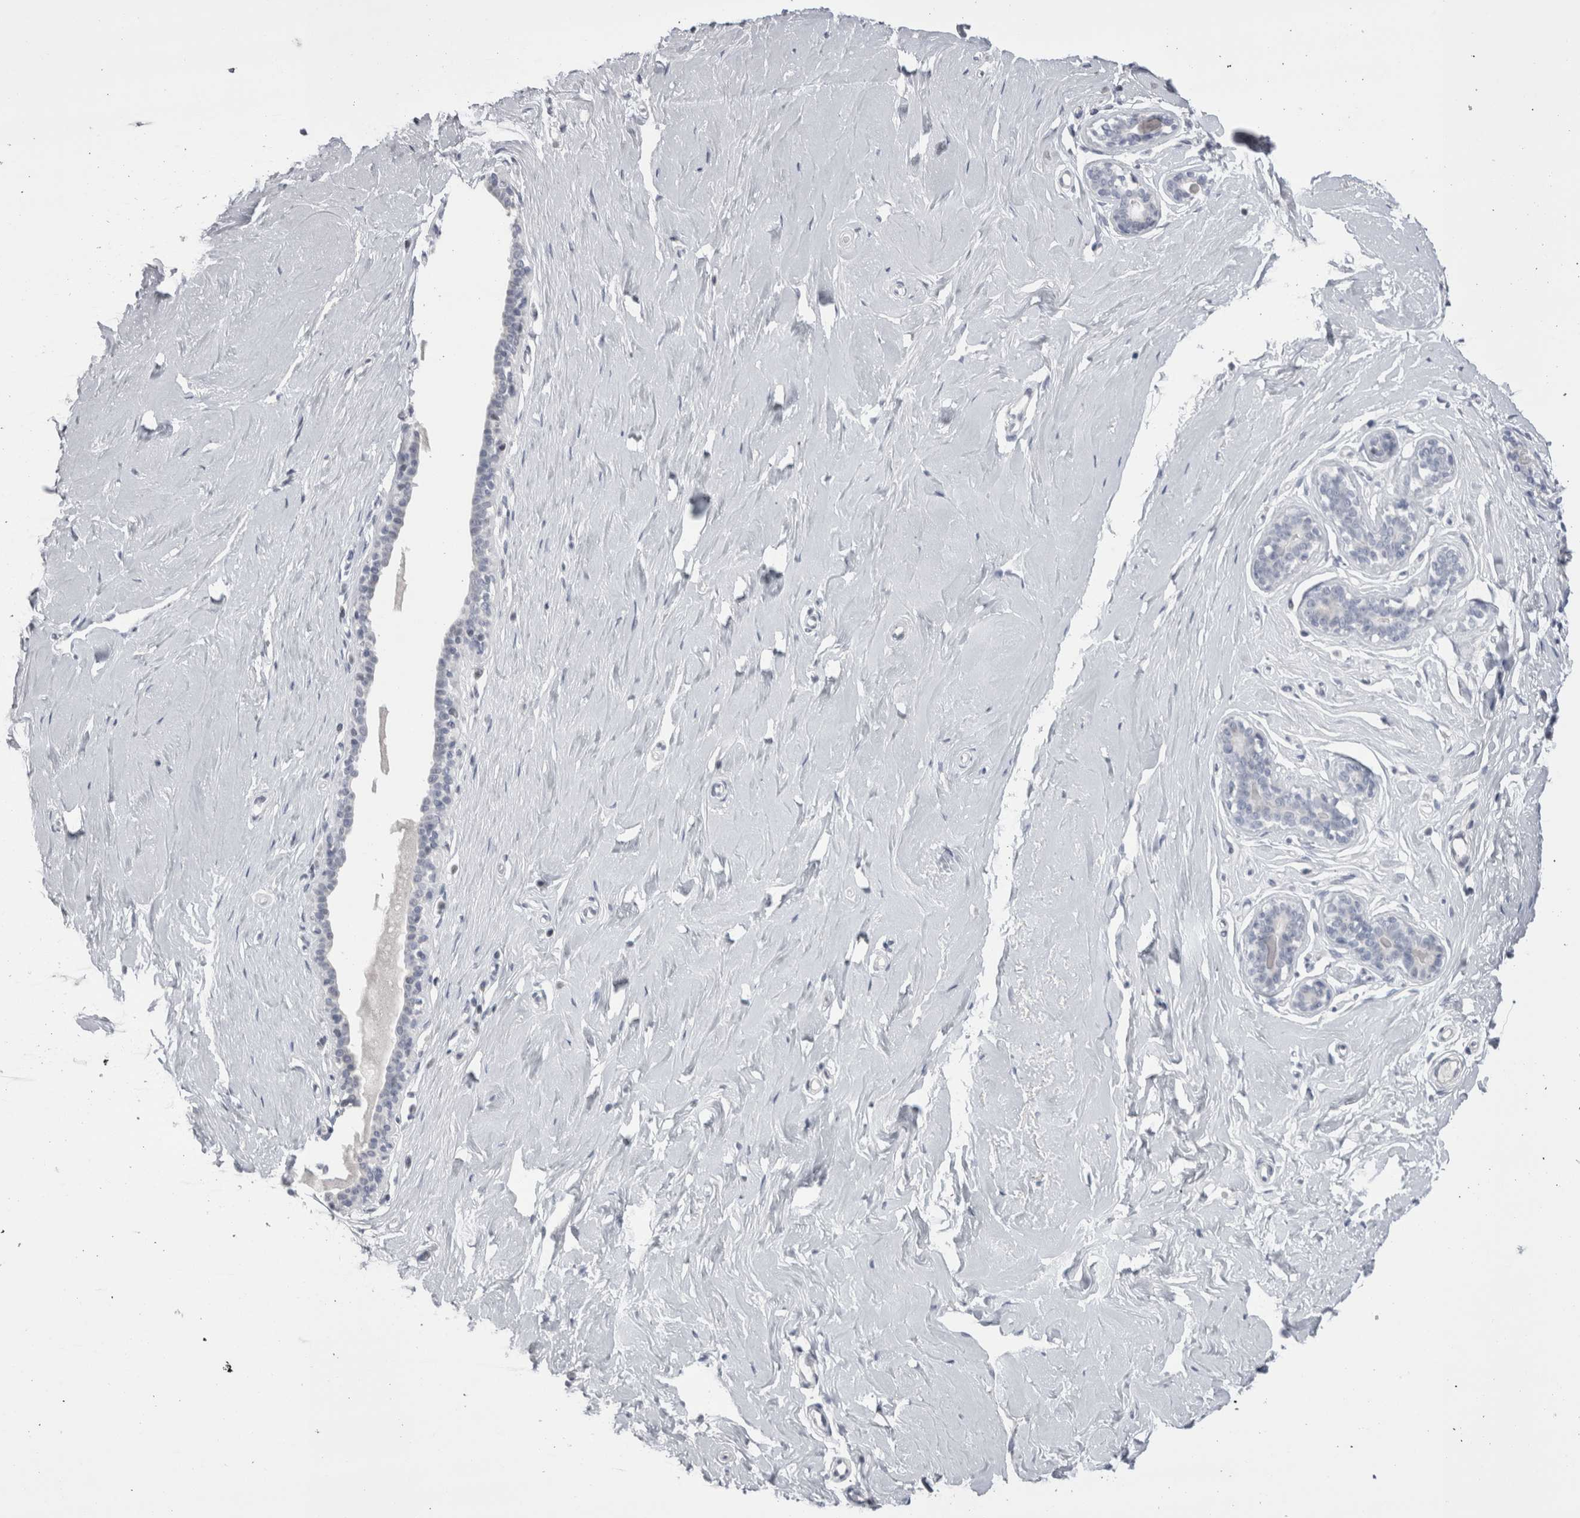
{"staining": {"intensity": "negative", "quantity": "none", "location": "none"}, "tissue": "breast", "cell_type": "Adipocytes", "image_type": "normal", "snomed": [{"axis": "morphology", "description": "Normal tissue, NOS"}, {"axis": "topography", "description": "Breast"}], "caption": "An immunohistochemistry image of unremarkable breast is shown. There is no staining in adipocytes of breast. (IHC, brightfield microscopy, high magnification).", "gene": "FNDC8", "patient": {"sex": "female", "age": 23}}